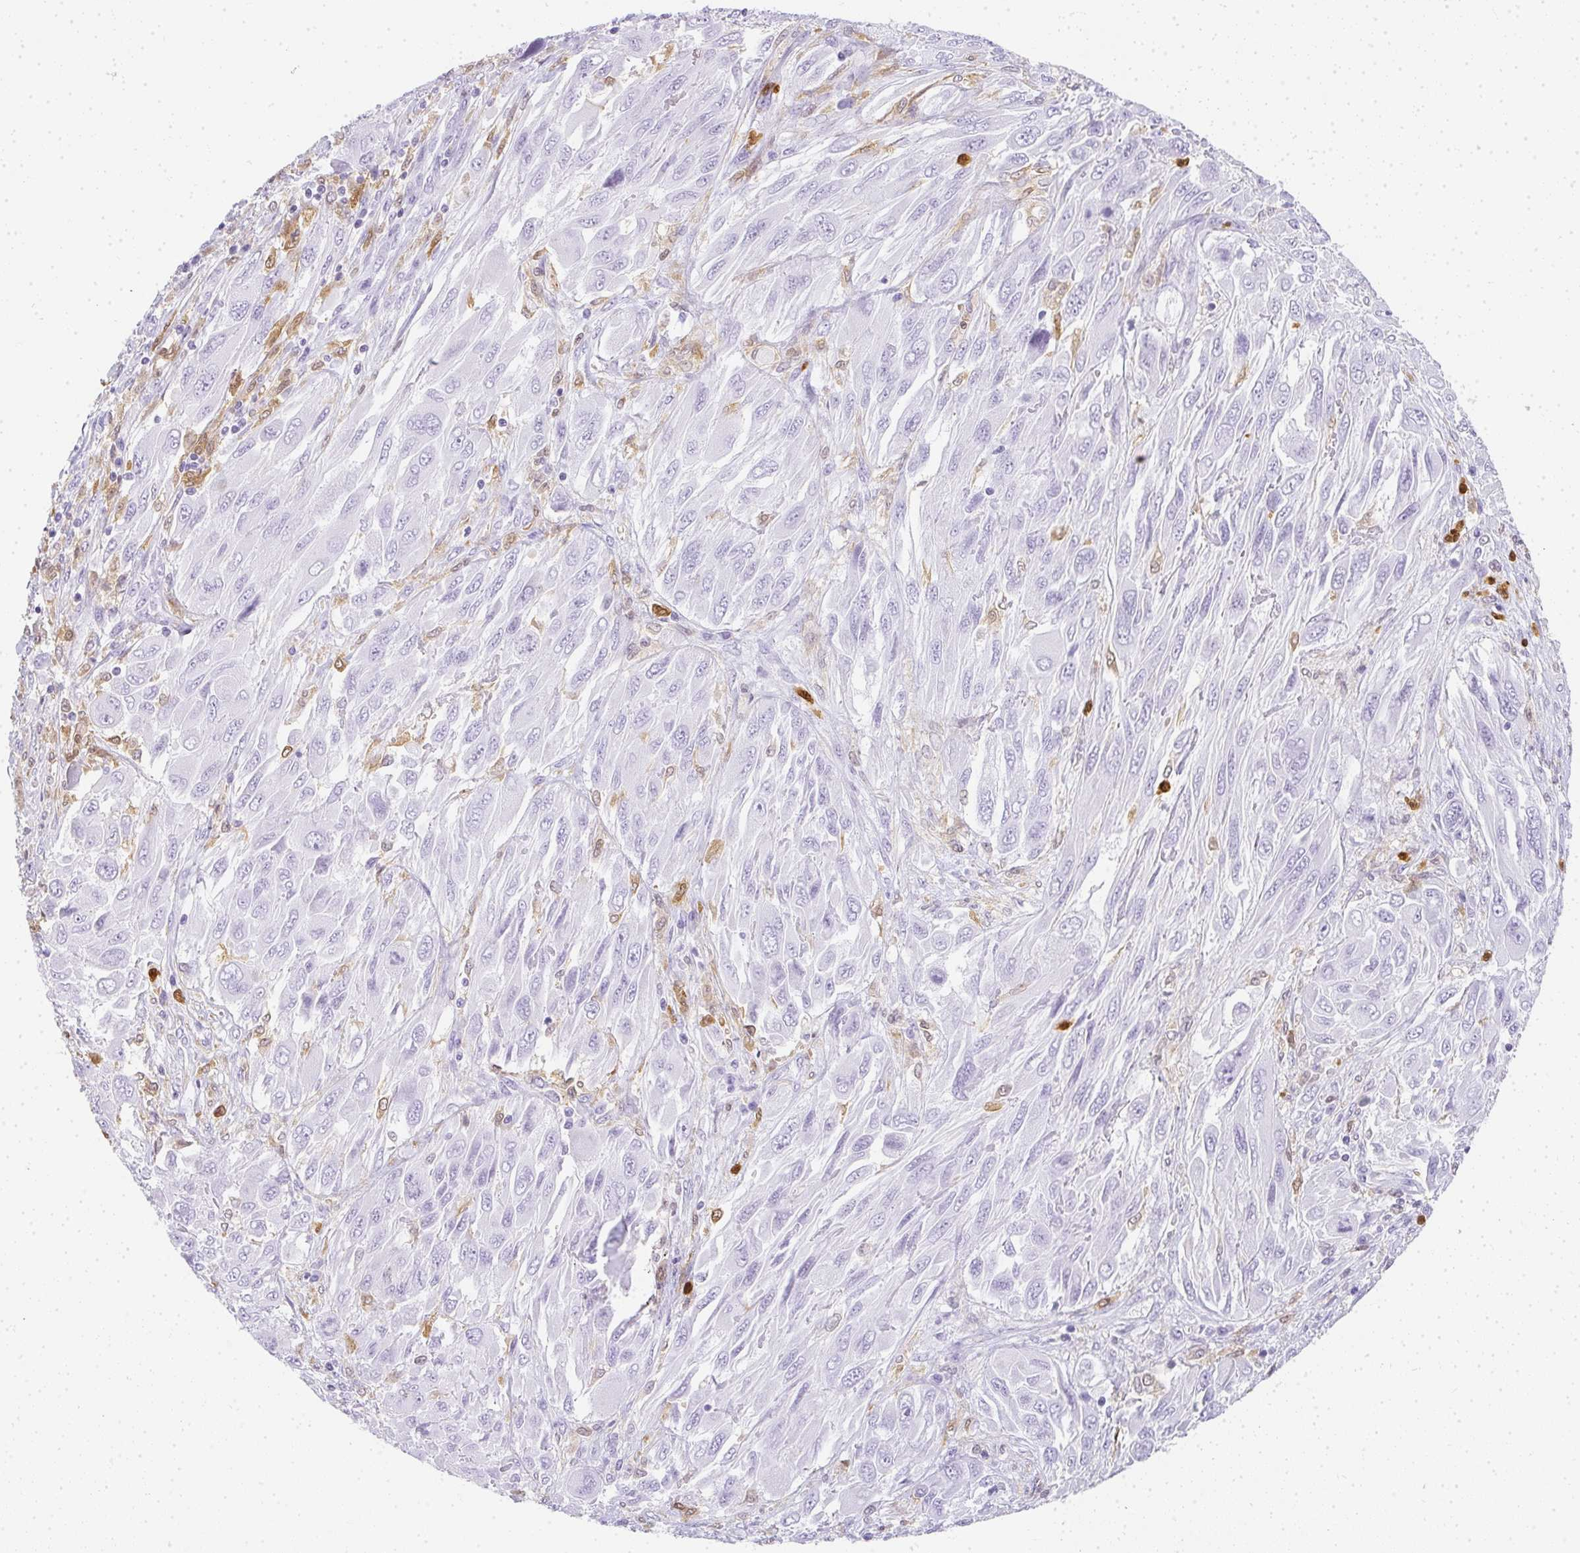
{"staining": {"intensity": "negative", "quantity": "none", "location": "none"}, "tissue": "melanoma", "cell_type": "Tumor cells", "image_type": "cancer", "snomed": [{"axis": "morphology", "description": "Malignant melanoma, NOS"}, {"axis": "topography", "description": "Skin"}], "caption": "High magnification brightfield microscopy of melanoma stained with DAB (brown) and counterstained with hematoxylin (blue): tumor cells show no significant expression.", "gene": "HK3", "patient": {"sex": "female", "age": 91}}